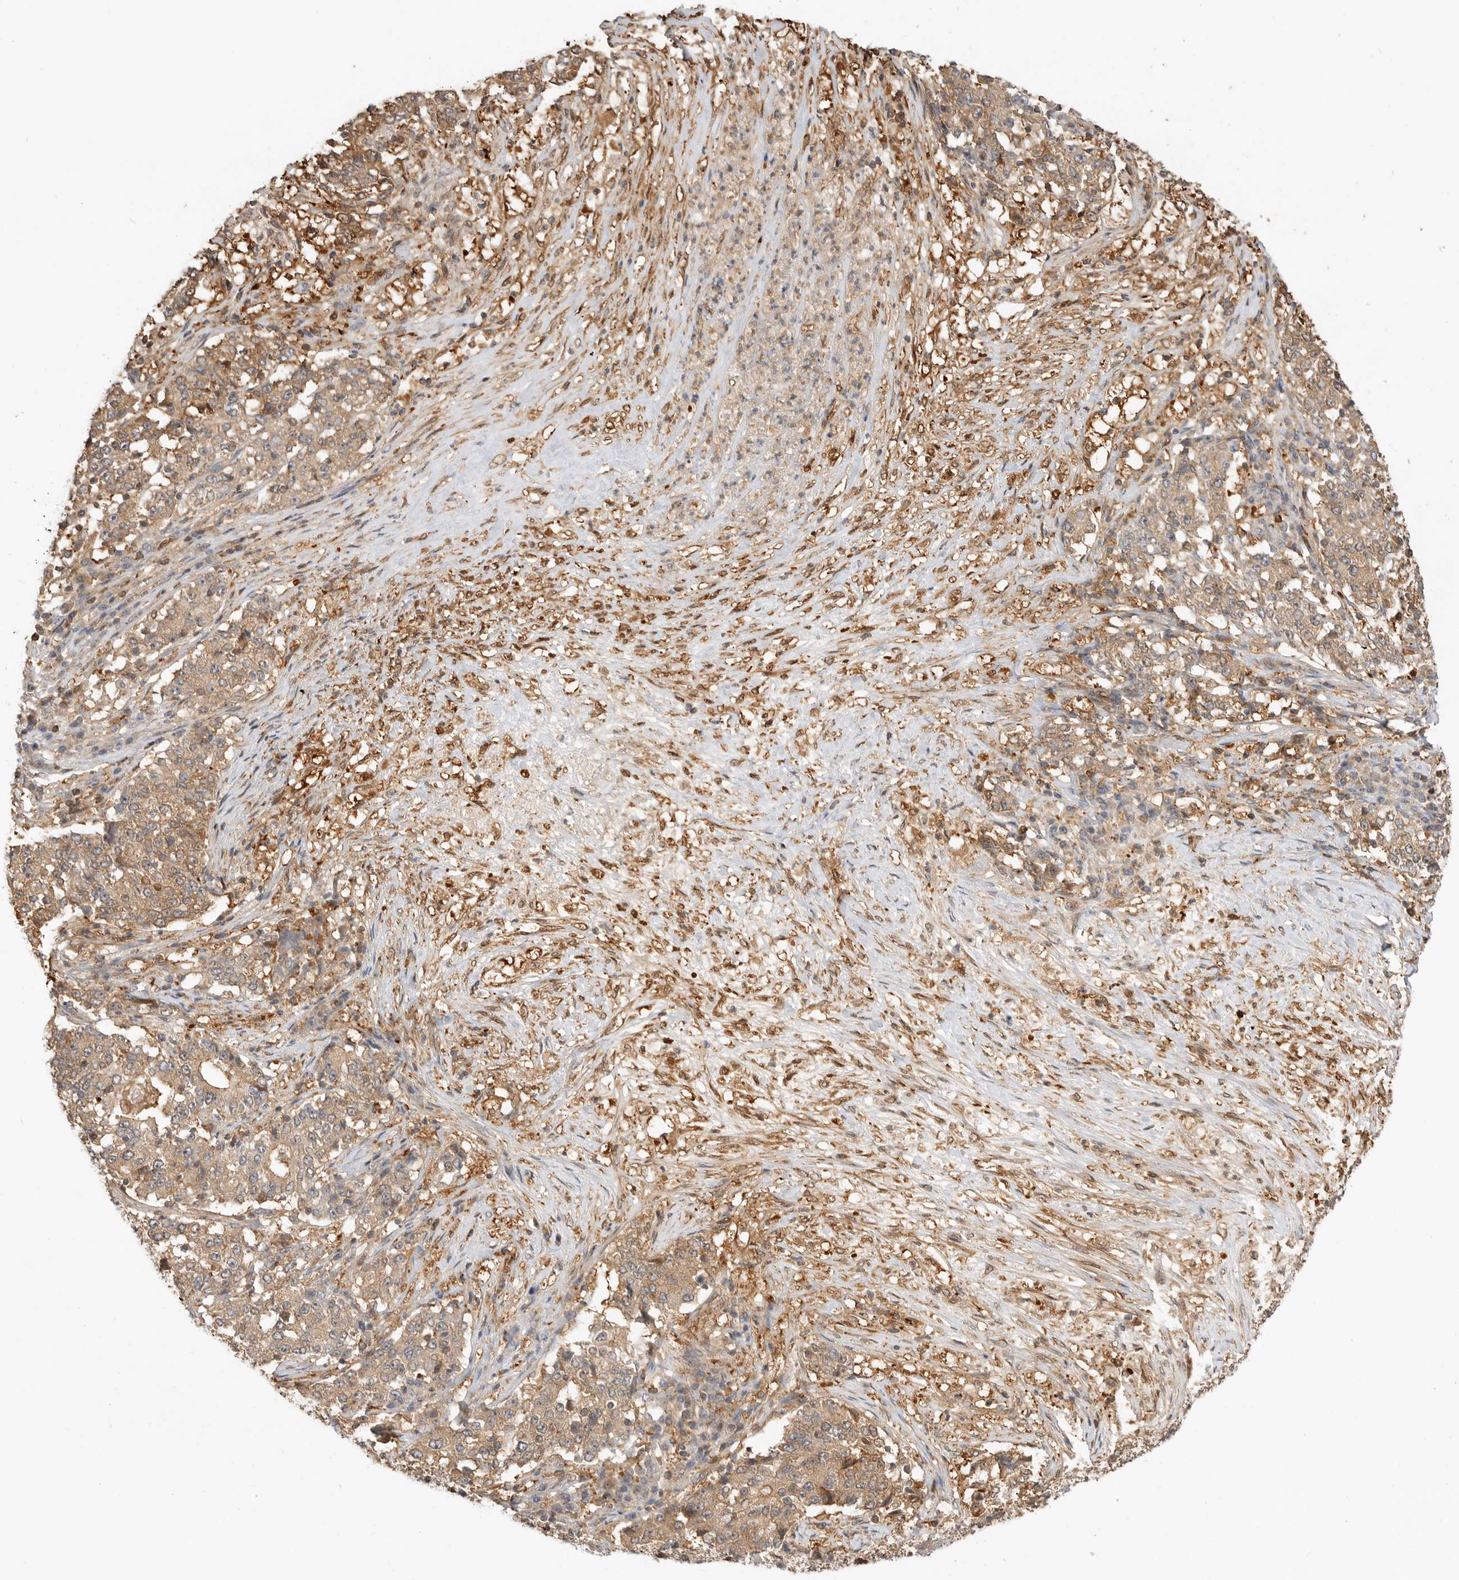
{"staining": {"intensity": "moderate", "quantity": ">75%", "location": "cytoplasmic/membranous"}, "tissue": "stomach cancer", "cell_type": "Tumor cells", "image_type": "cancer", "snomed": [{"axis": "morphology", "description": "Adenocarcinoma, NOS"}, {"axis": "topography", "description": "Stomach"}], "caption": "The immunohistochemical stain highlights moderate cytoplasmic/membranous staining in tumor cells of adenocarcinoma (stomach) tissue.", "gene": "CLDN12", "patient": {"sex": "male", "age": 59}}